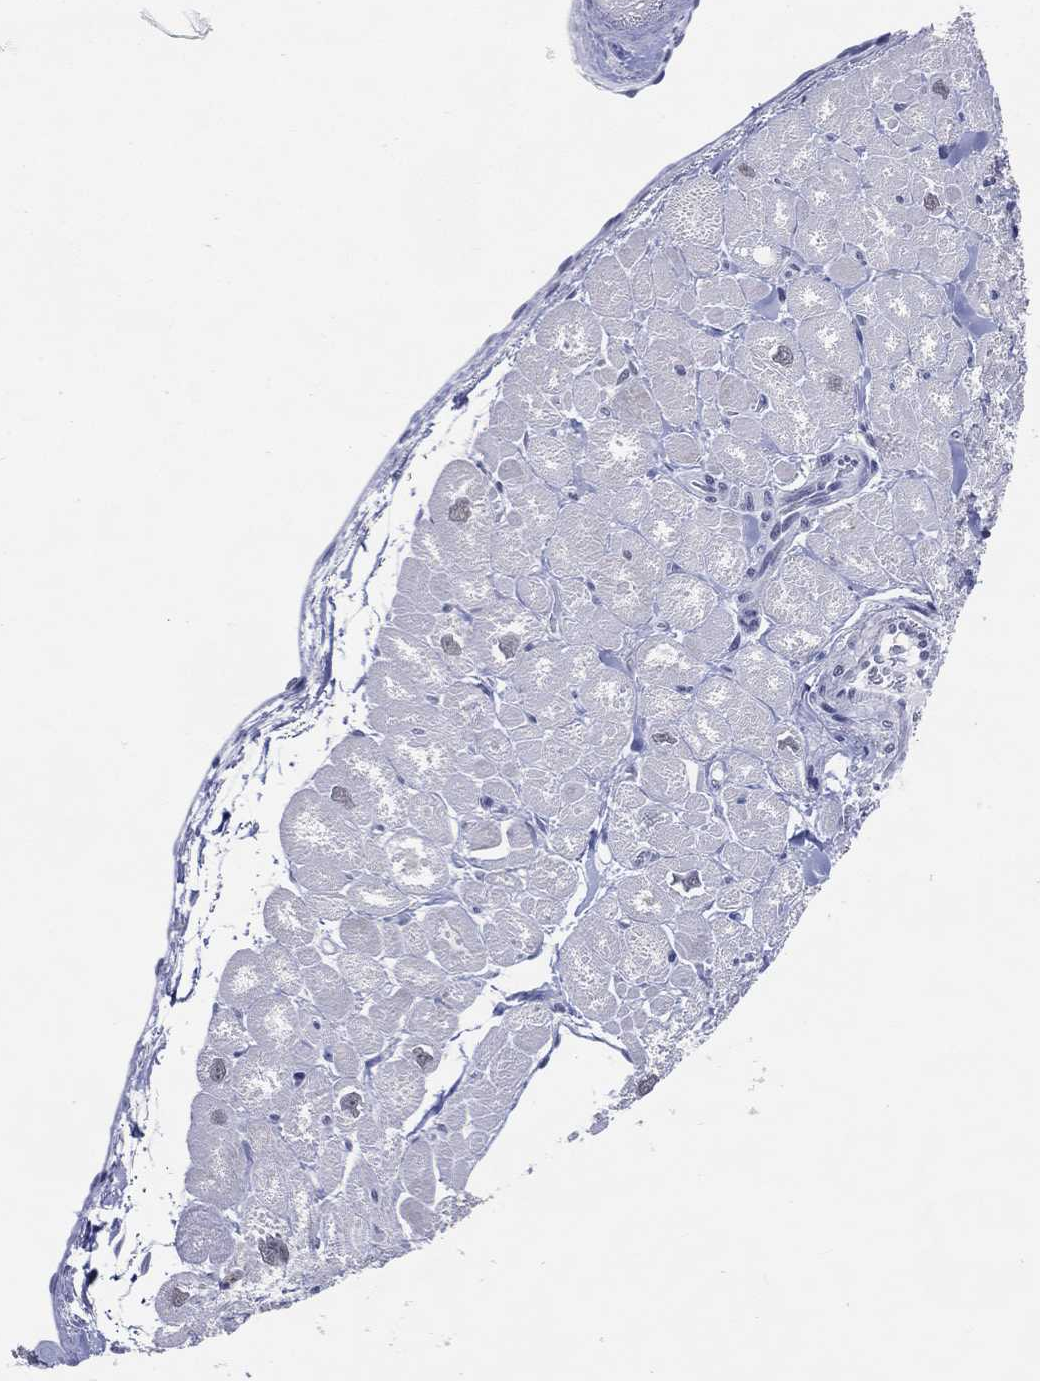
{"staining": {"intensity": "negative", "quantity": "none", "location": "none"}, "tissue": "heart muscle", "cell_type": "Cardiomyocytes", "image_type": "normal", "snomed": [{"axis": "morphology", "description": "Normal tissue, NOS"}, {"axis": "topography", "description": "Heart"}], "caption": "Immunohistochemistry micrograph of unremarkable human heart muscle stained for a protein (brown), which shows no expression in cardiomyocytes.", "gene": "CFAP58", "patient": {"sex": "male", "age": 55}}